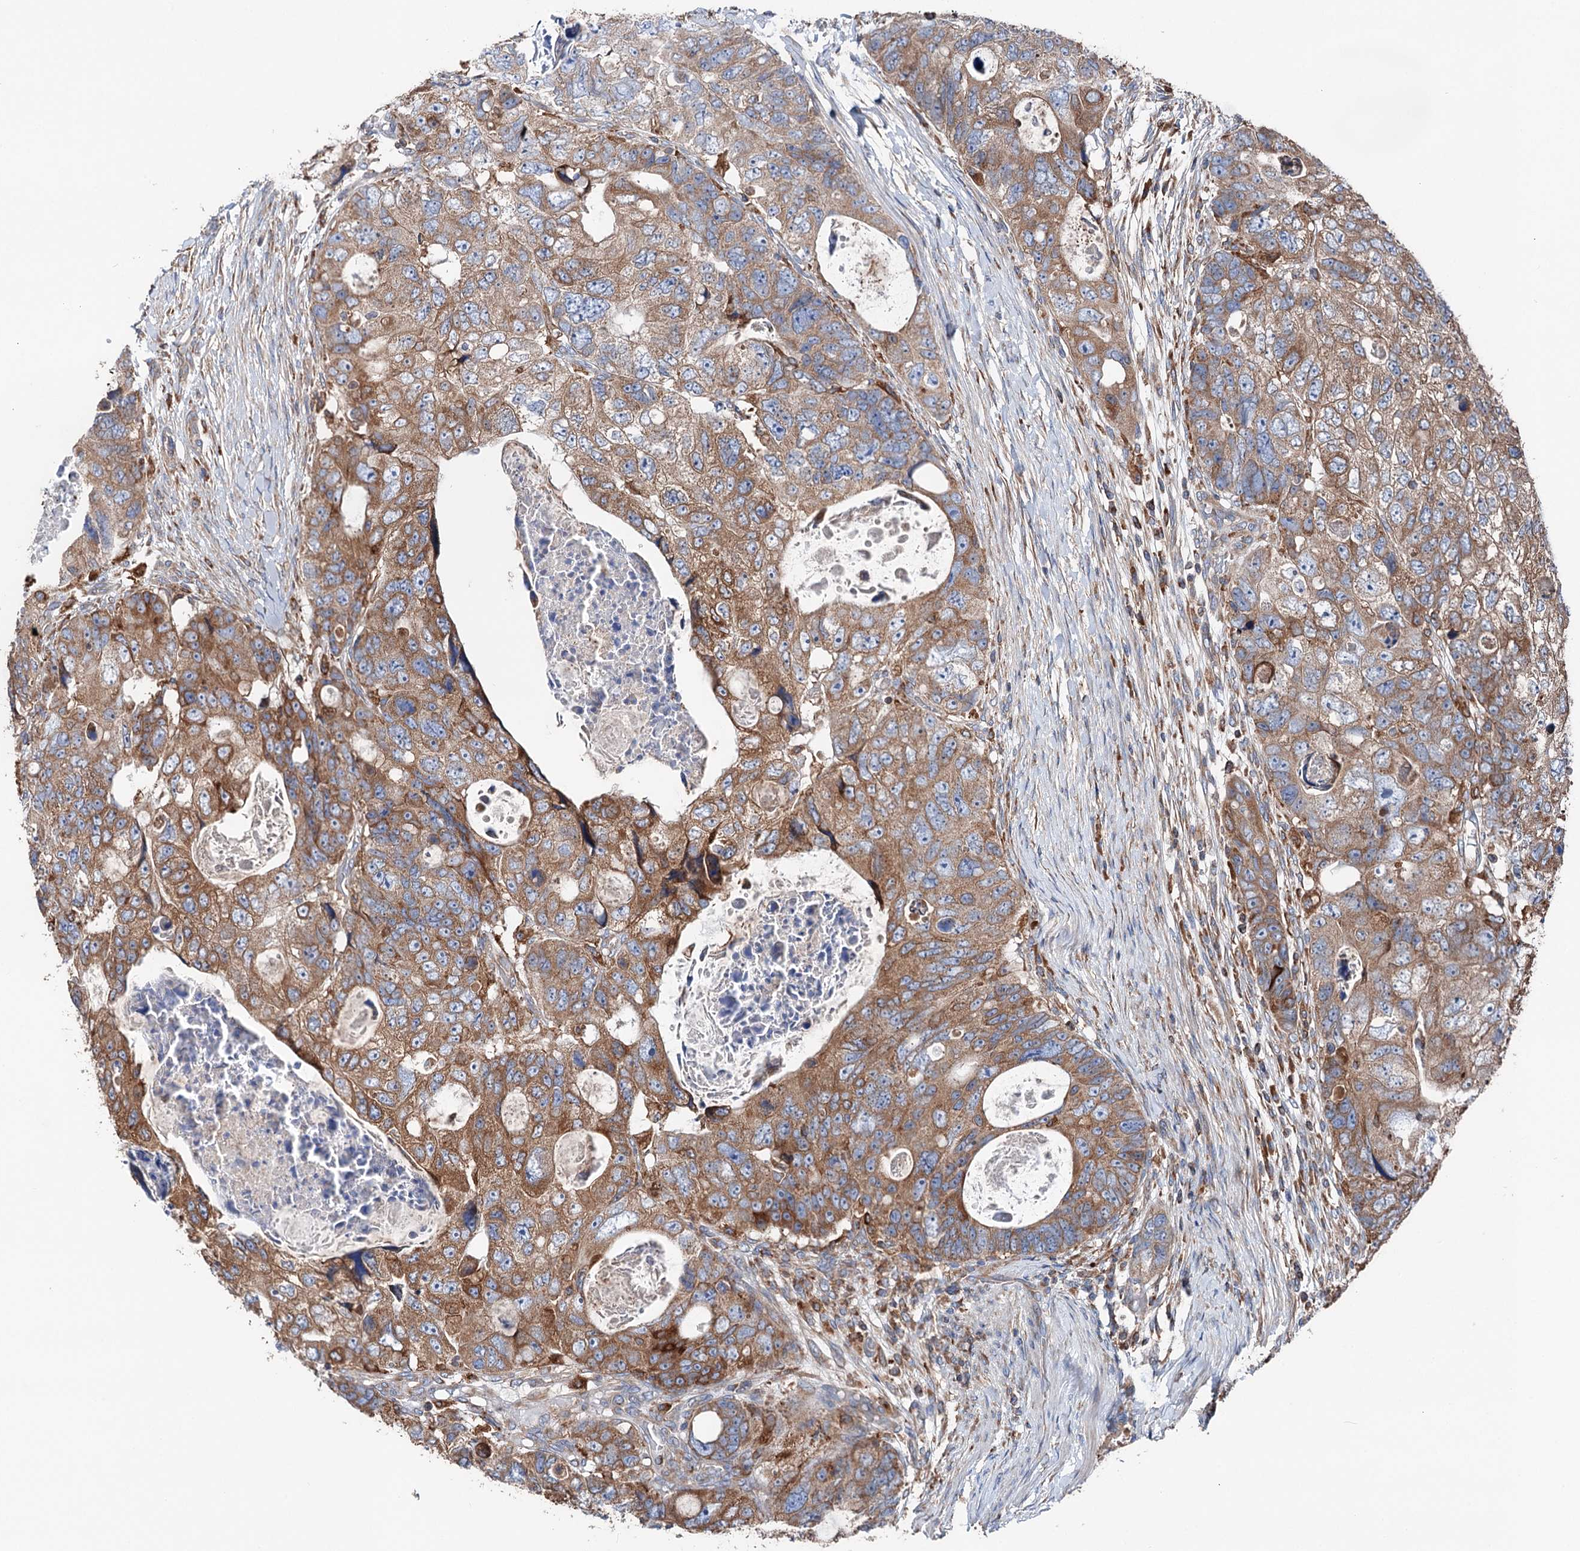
{"staining": {"intensity": "moderate", "quantity": ">75%", "location": "cytoplasmic/membranous"}, "tissue": "colorectal cancer", "cell_type": "Tumor cells", "image_type": "cancer", "snomed": [{"axis": "morphology", "description": "Adenocarcinoma, NOS"}, {"axis": "topography", "description": "Rectum"}], "caption": "Immunohistochemical staining of colorectal cancer reveals medium levels of moderate cytoplasmic/membranous staining in approximately >75% of tumor cells.", "gene": "ERP29", "patient": {"sex": "male", "age": 59}}